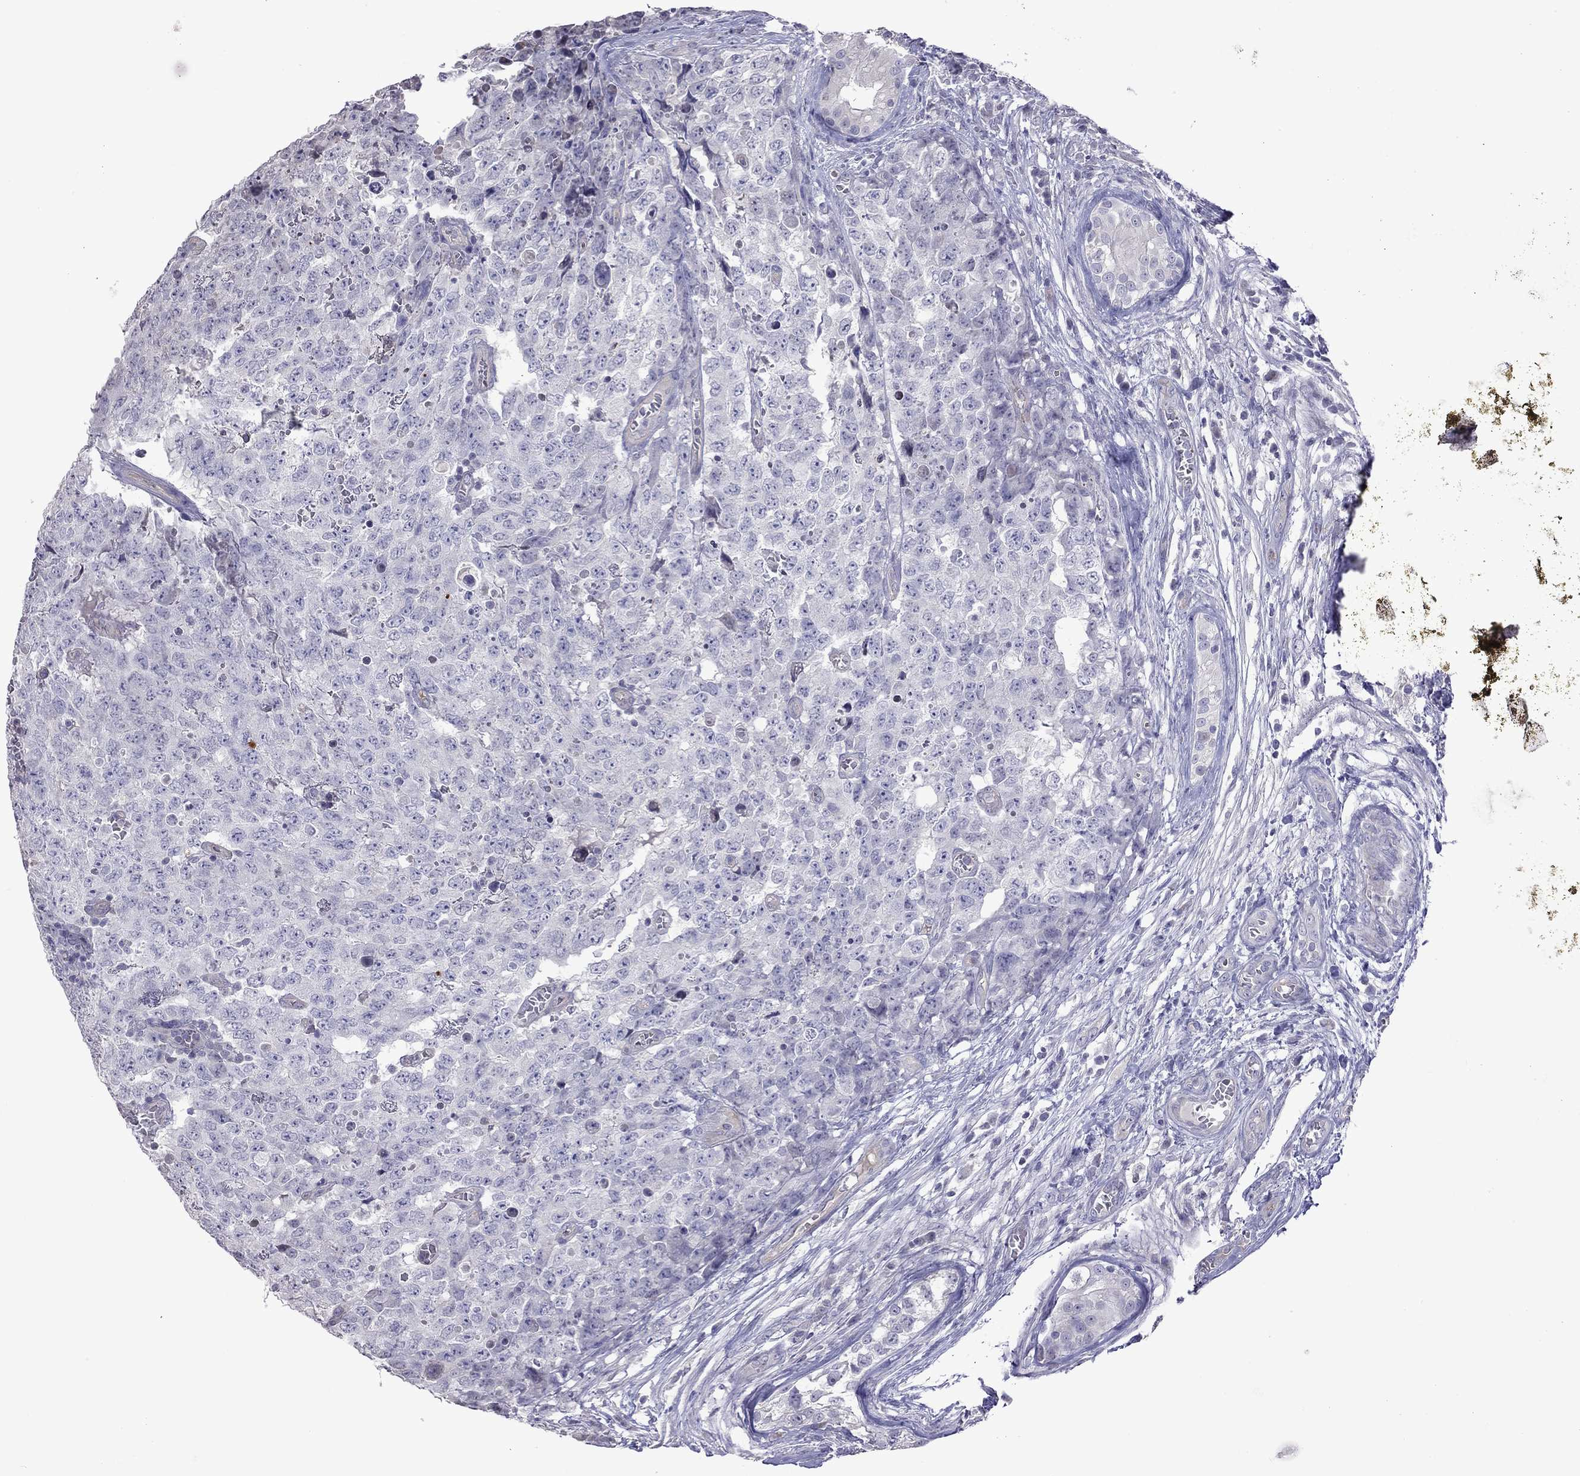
{"staining": {"intensity": "negative", "quantity": "none", "location": "none"}, "tissue": "testis cancer", "cell_type": "Tumor cells", "image_type": "cancer", "snomed": [{"axis": "morphology", "description": "Carcinoma, Embryonal, NOS"}, {"axis": "topography", "description": "Testis"}], "caption": "This micrograph is of testis embryonal carcinoma stained with IHC to label a protein in brown with the nuclei are counter-stained blue. There is no staining in tumor cells. (DAB (3,3'-diaminobenzidine) IHC with hematoxylin counter stain).", "gene": "FEZ1", "patient": {"sex": "male", "age": 23}}